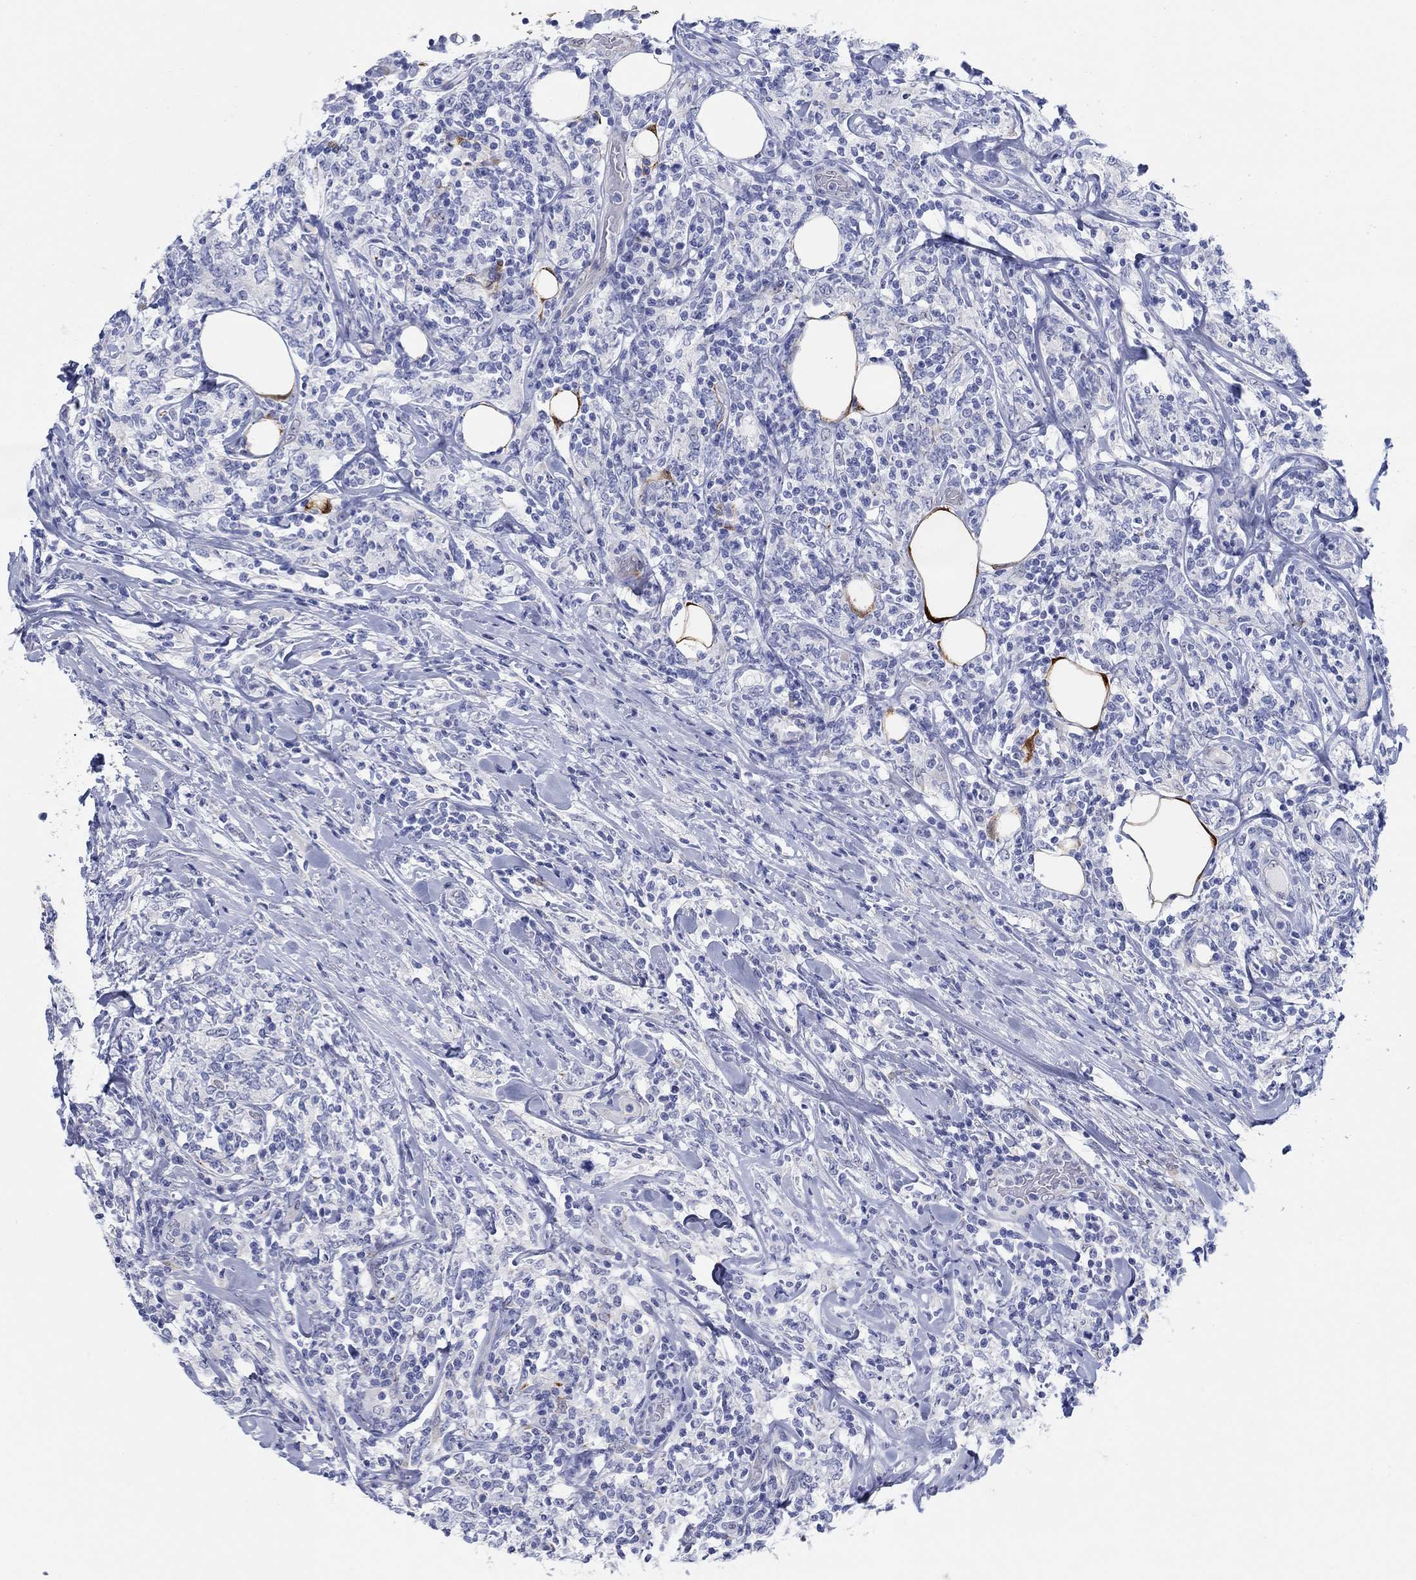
{"staining": {"intensity": "negative", "quantity": "none", "location": "none"}, "tissue": "lymphoma", "cell_type": "Tumor cells", "image_type": "cancer", "snomed": [{"axis": "morphology", "description": "Malignant lymphoma, non-Hodgkin's type, High grade"}, {"axis": "topography", "description": "Lymph node"}], "caption": "Human high-grade malignant lymphoma, non-Hodgkin's type stained for a protein using IHC demonstrates no positivity in tumor cells.", "gene": "AKR1C2", "patient": {"sex": "female", "age": 84}}